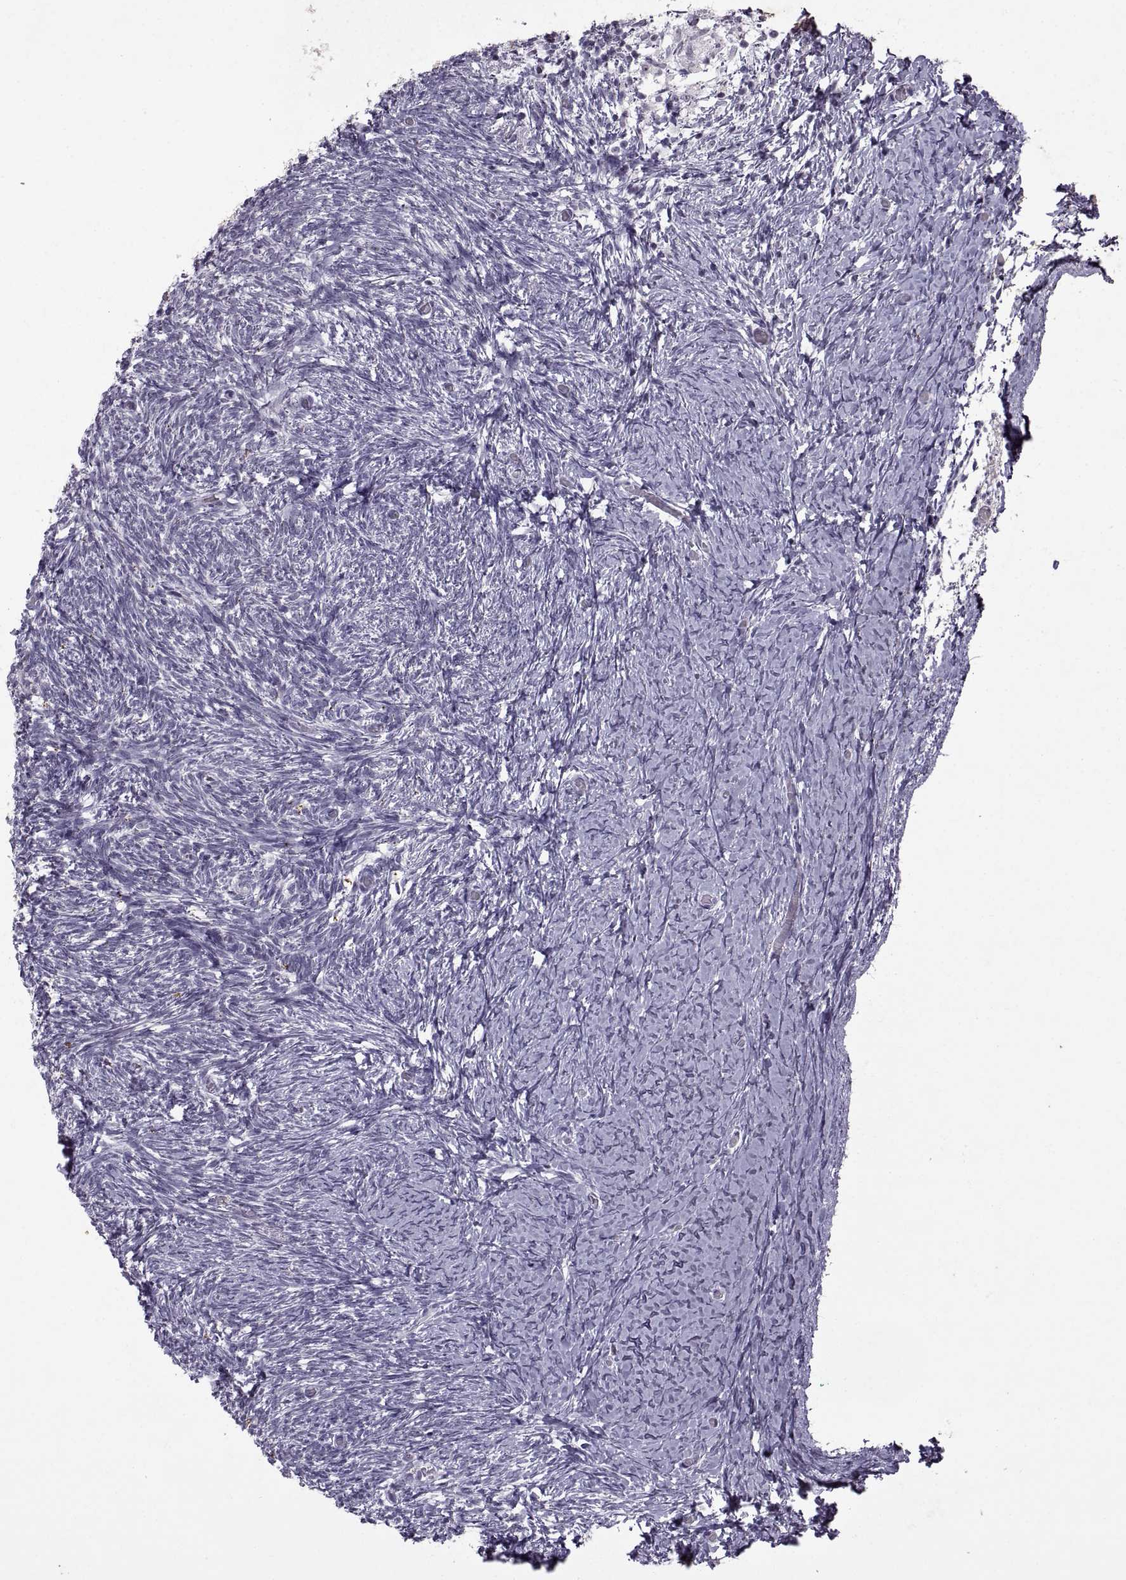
{"staining": {"intensity": "negative", "quantity": "none", "location": "none"}, "tissue": "ovary", "cell_type": "Follicle cells", "image_type": "normal", "snomed": [{"axis": "morphology", "description": "Normal tissue, NOS"}, {"axis": "topography", "description": "Ovary"}], "caption": "This is a micrograph of immunohistochemistry (IHC) staining of unremarkable ovary, which shows no staining in follicle cells. (Immunohistochemistry (ihc), brightfield microscopy, high magnification).", "gene": "SINHCAF", "patient": {"sex": "female", "age": 39}}